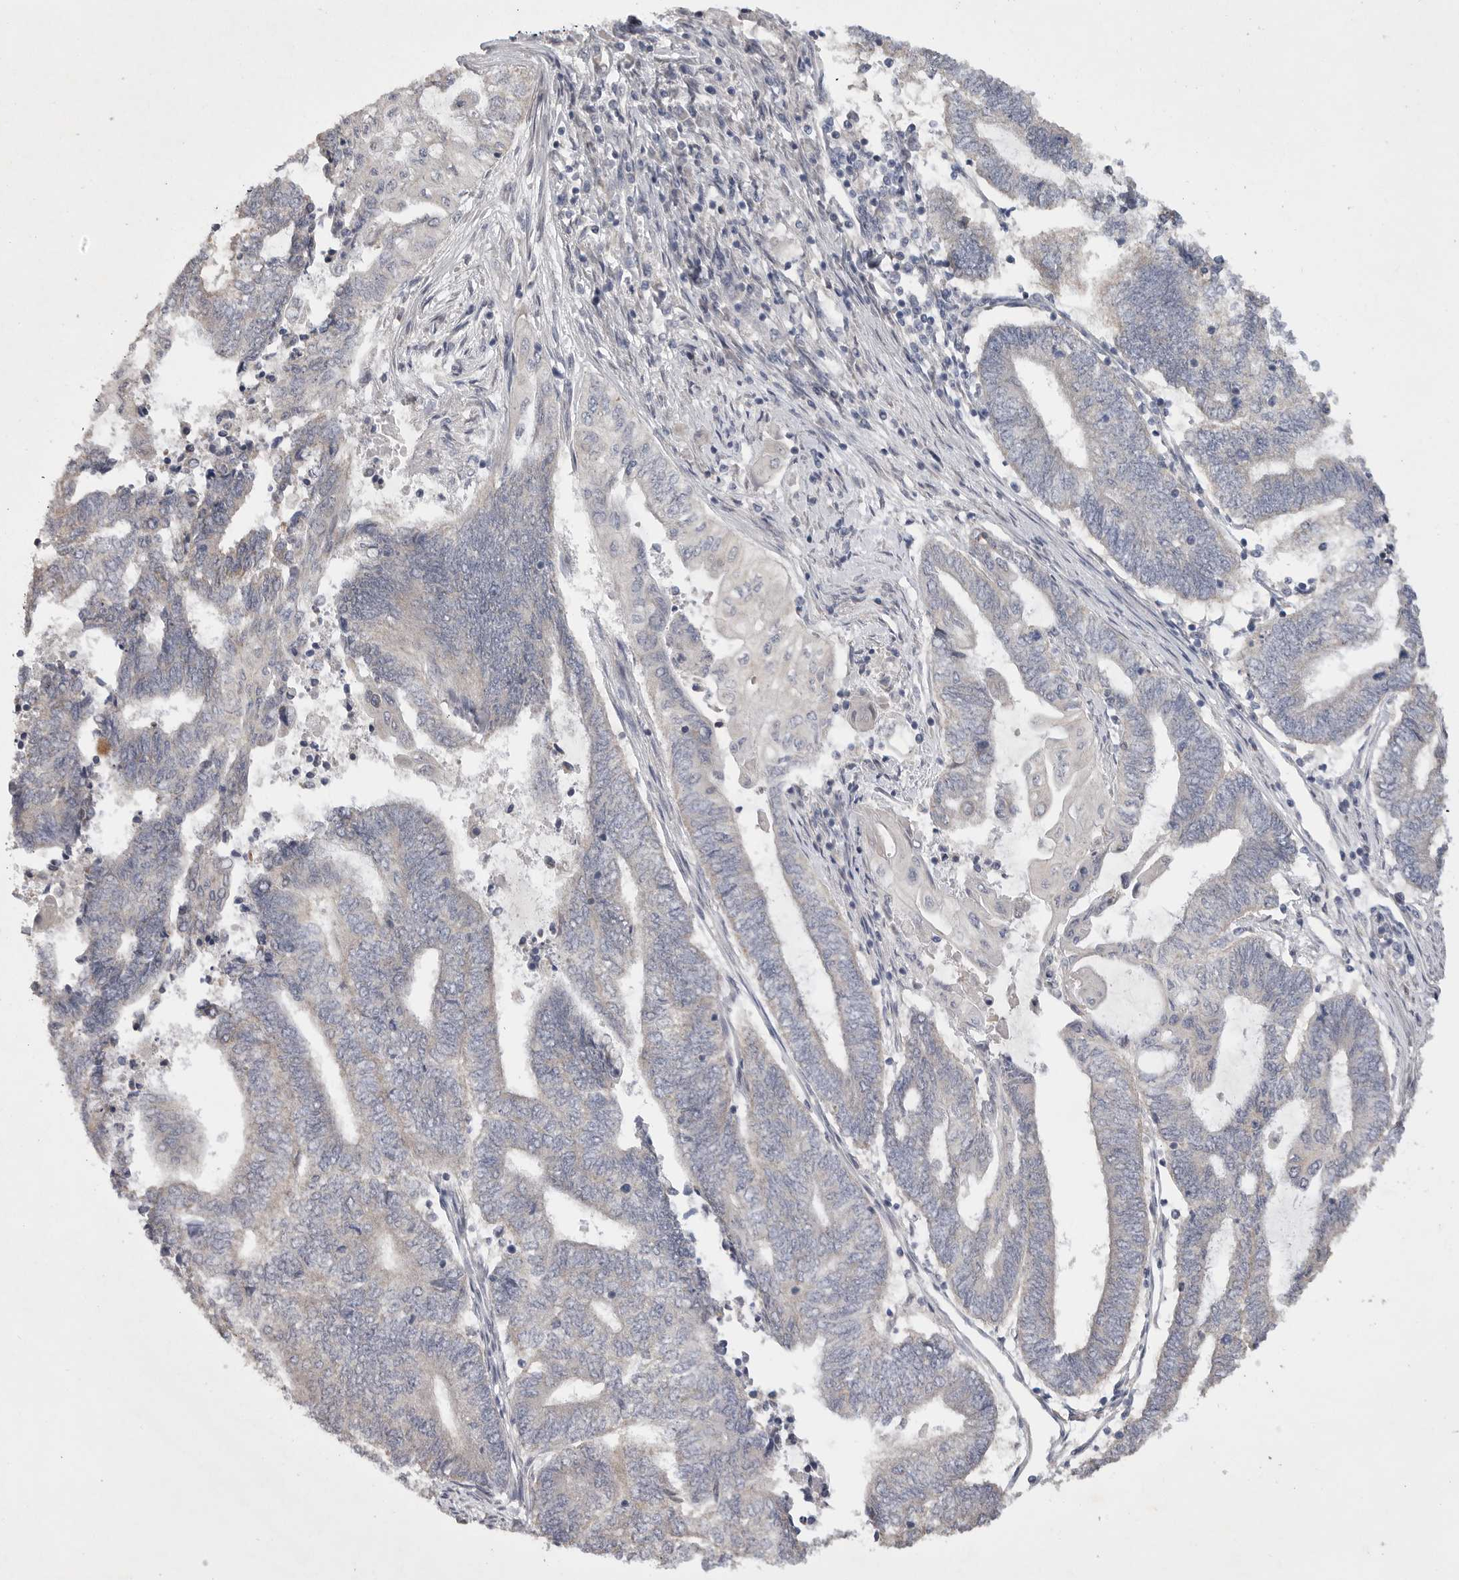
{"staining": {"intensity": "negative", "quantity": "none", "location": "none"}, "tissue": "endometrial cancer", "cell_type": "Tumor cells", "image_type": "cancer", "snomed": [{"axis": "morphology", "description": "Adenocarcinoma, NOS"}, {"axis": "topography", "description": "Uterus"}, {"axis": "topography", "description": "Endometrium"}], "caption": "This is an IHC photomicrograph of endometrial cancer. There is no expression in tumor cells.", "gene": "EDEM3", "patient": {"sex": "female", "age": 70}}